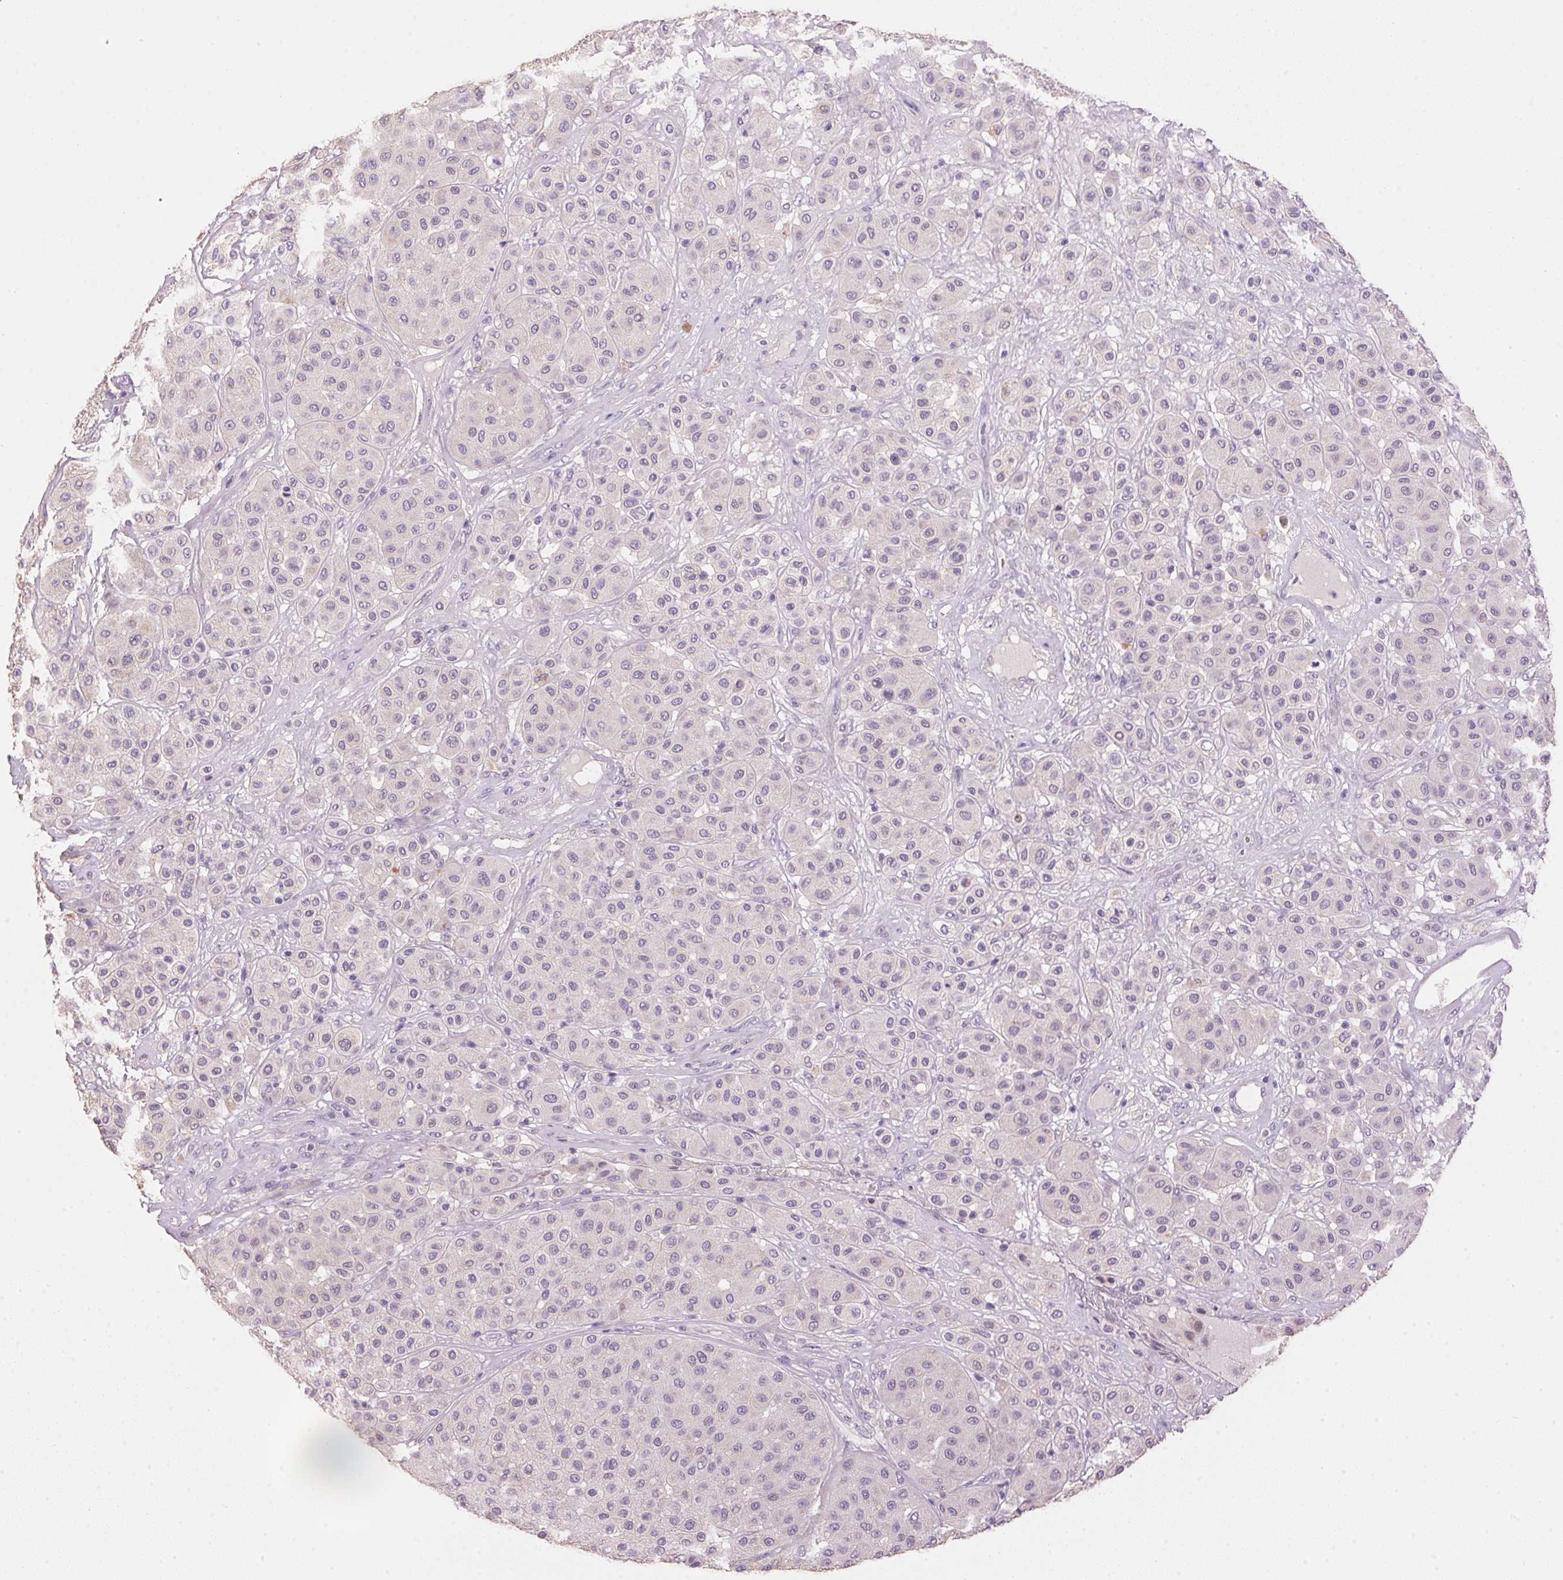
{"staining": {"intensity": "negative", "quantity": "none", "location": "none"}, "tissue": "melanoma", "cell_type": "Tumor cells", "image_type": "cancer", "snomed": [{"axis": "morphology", "description": "Malignant melanoma, Metastatic site"}, {"axis": "topography", "description": "Smooth muscle"}], "caption": "Tumor cells show no significant protein expression in melanoma.", "gene": "LYZL6", "patient": {"sex": "male", "age": 41}}